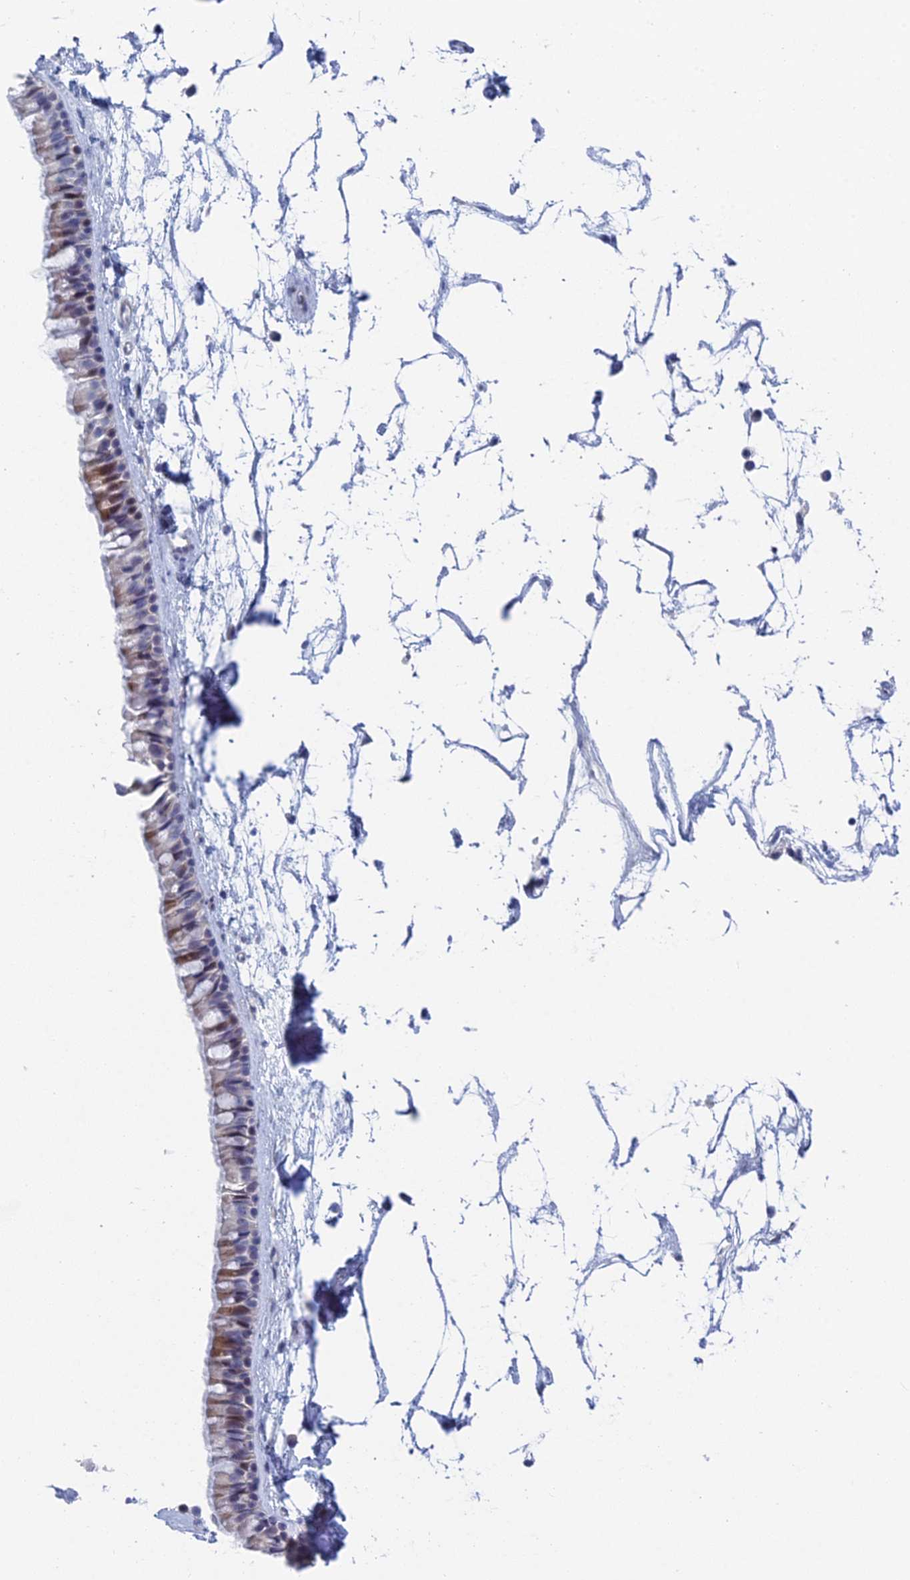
{"staining": {"intensity": "moderate", "quantity": "<25%", "location": "cytoplasmic/membranous,nuclear"}, "tissue": "nasopharynx", "cell_type": "Respiratory epithelial cells", "image_type": "normal", "snomed": [{"axis": "morphology", "description": "Normal tissue, NOS"}, {"axis": "topography", "description": "Nasopharynx"}], "caption": "Immunohistochemical staining of unremarkable human nasopharynx exhibits moderate cytoplasmic/membranous,nuclear protein positivity in about <25% of respiratory epithelial cells. (brown staining indicates protein expression, while blue staining denotes nuclei).", "gene": "DRGX", "patient": {"sex": "male", "age": 64}}